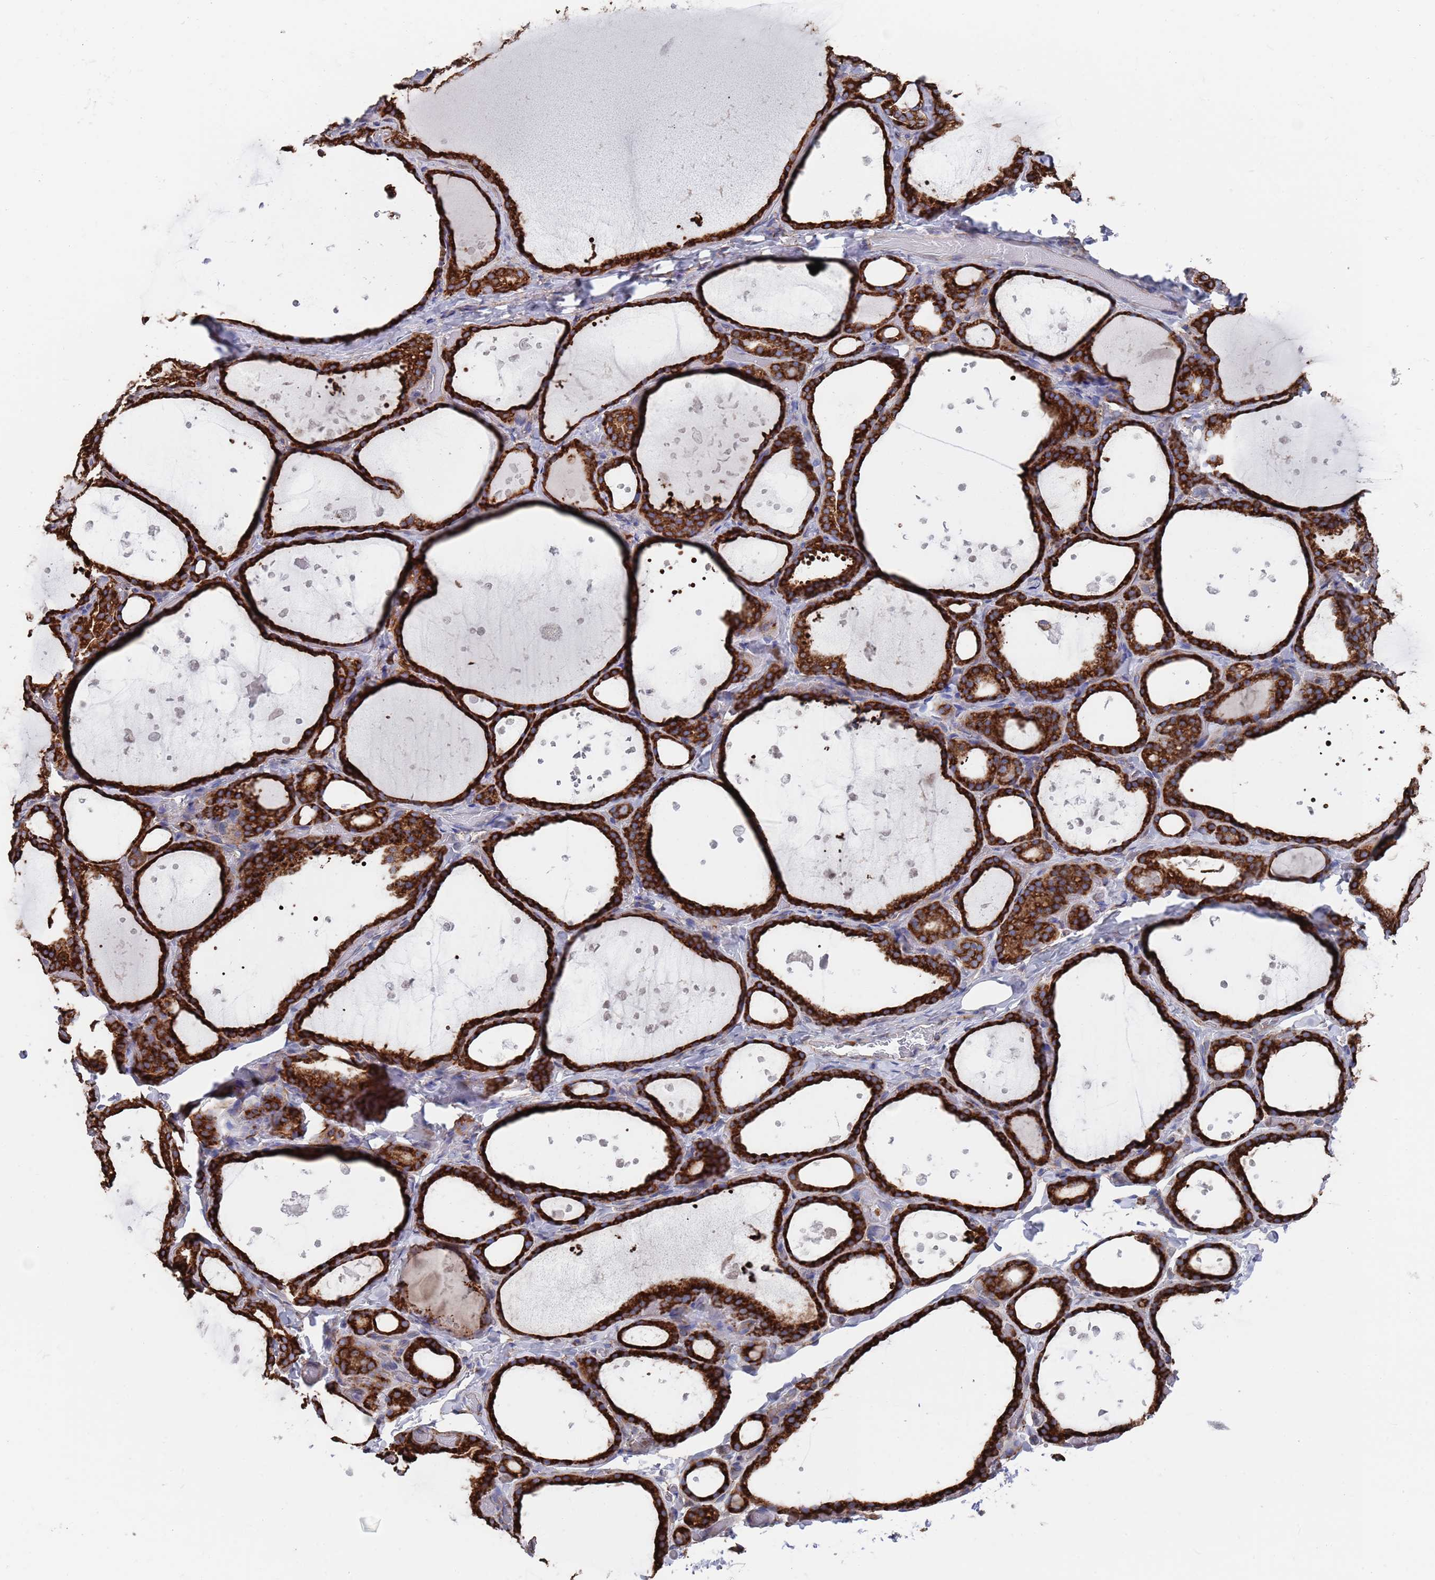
{"staining": {"intensity": "strong", "quantity": ">75%", "location": "cytoplasmic/membranous"}, "tissue": "thyroid gland", "cell_type": "Glandular cells", "image_type": "normal", "snomed": [{"axis": "morphology", "description": "Normal tissue, NOS"}, {"axis": "topography", "description": "Thyroid gland"}], "caption": "IHC staining of benign thyroid gland, which displays high levels of strong cytoplasmic/membranous positivity in about >75% of glandular cells indicating strong cytoplasmic/membranous protein expression. The staining was performed using DAB (3,3'-diaminobenzidine) (brown) for protein detection and nuclei were counterstained in hematoxylin (blue).", "gene": "GID8", "patient": {"sex": "female", "age": 44}}